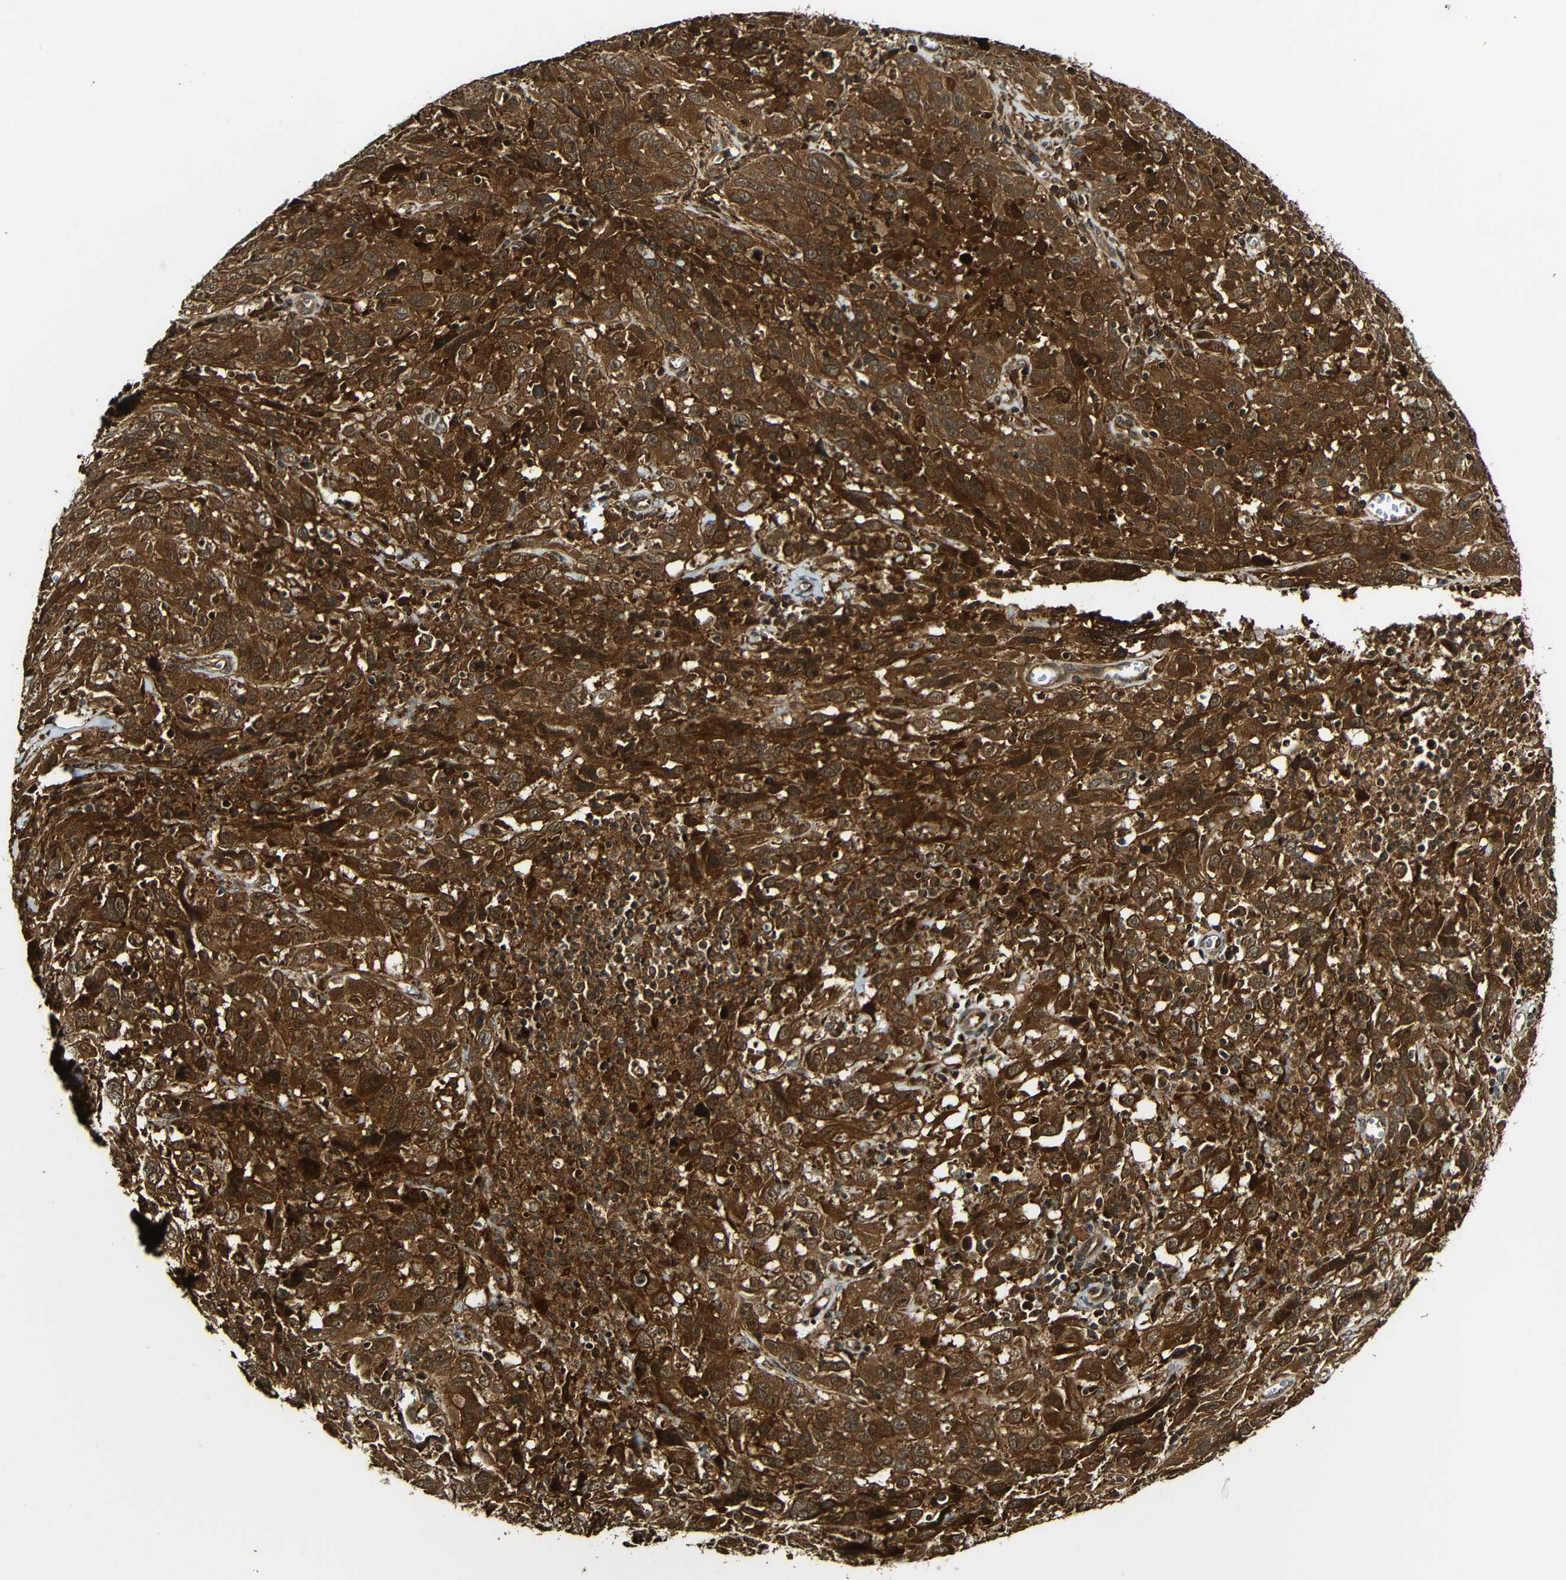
{"staining": {"intensity": "strong", "quantity": ">75%", "location": "cytoplasmic/membranous"}, "tissue": "cervical cancer", "cell_type": "Tumor cells", "image_type": "cancer", "snomed": [{"axis": "morphology", "description": "Squamous cell carcinoma, NOS"}, {"axis": "topography", "description": "Cervix"}], "caption": "Cervical cancer (squamous cell carcinoma) tissue demonstrates strong cytoplasmic/membranous expression in about >75% of tumor cells The protein of interest is stained brown, and the nuclei are stained in blue (DAB IHC with brightfield microscopy, high magnification).", "gene": "CASP8", "patient": {"sex": "female", "age": 32}}